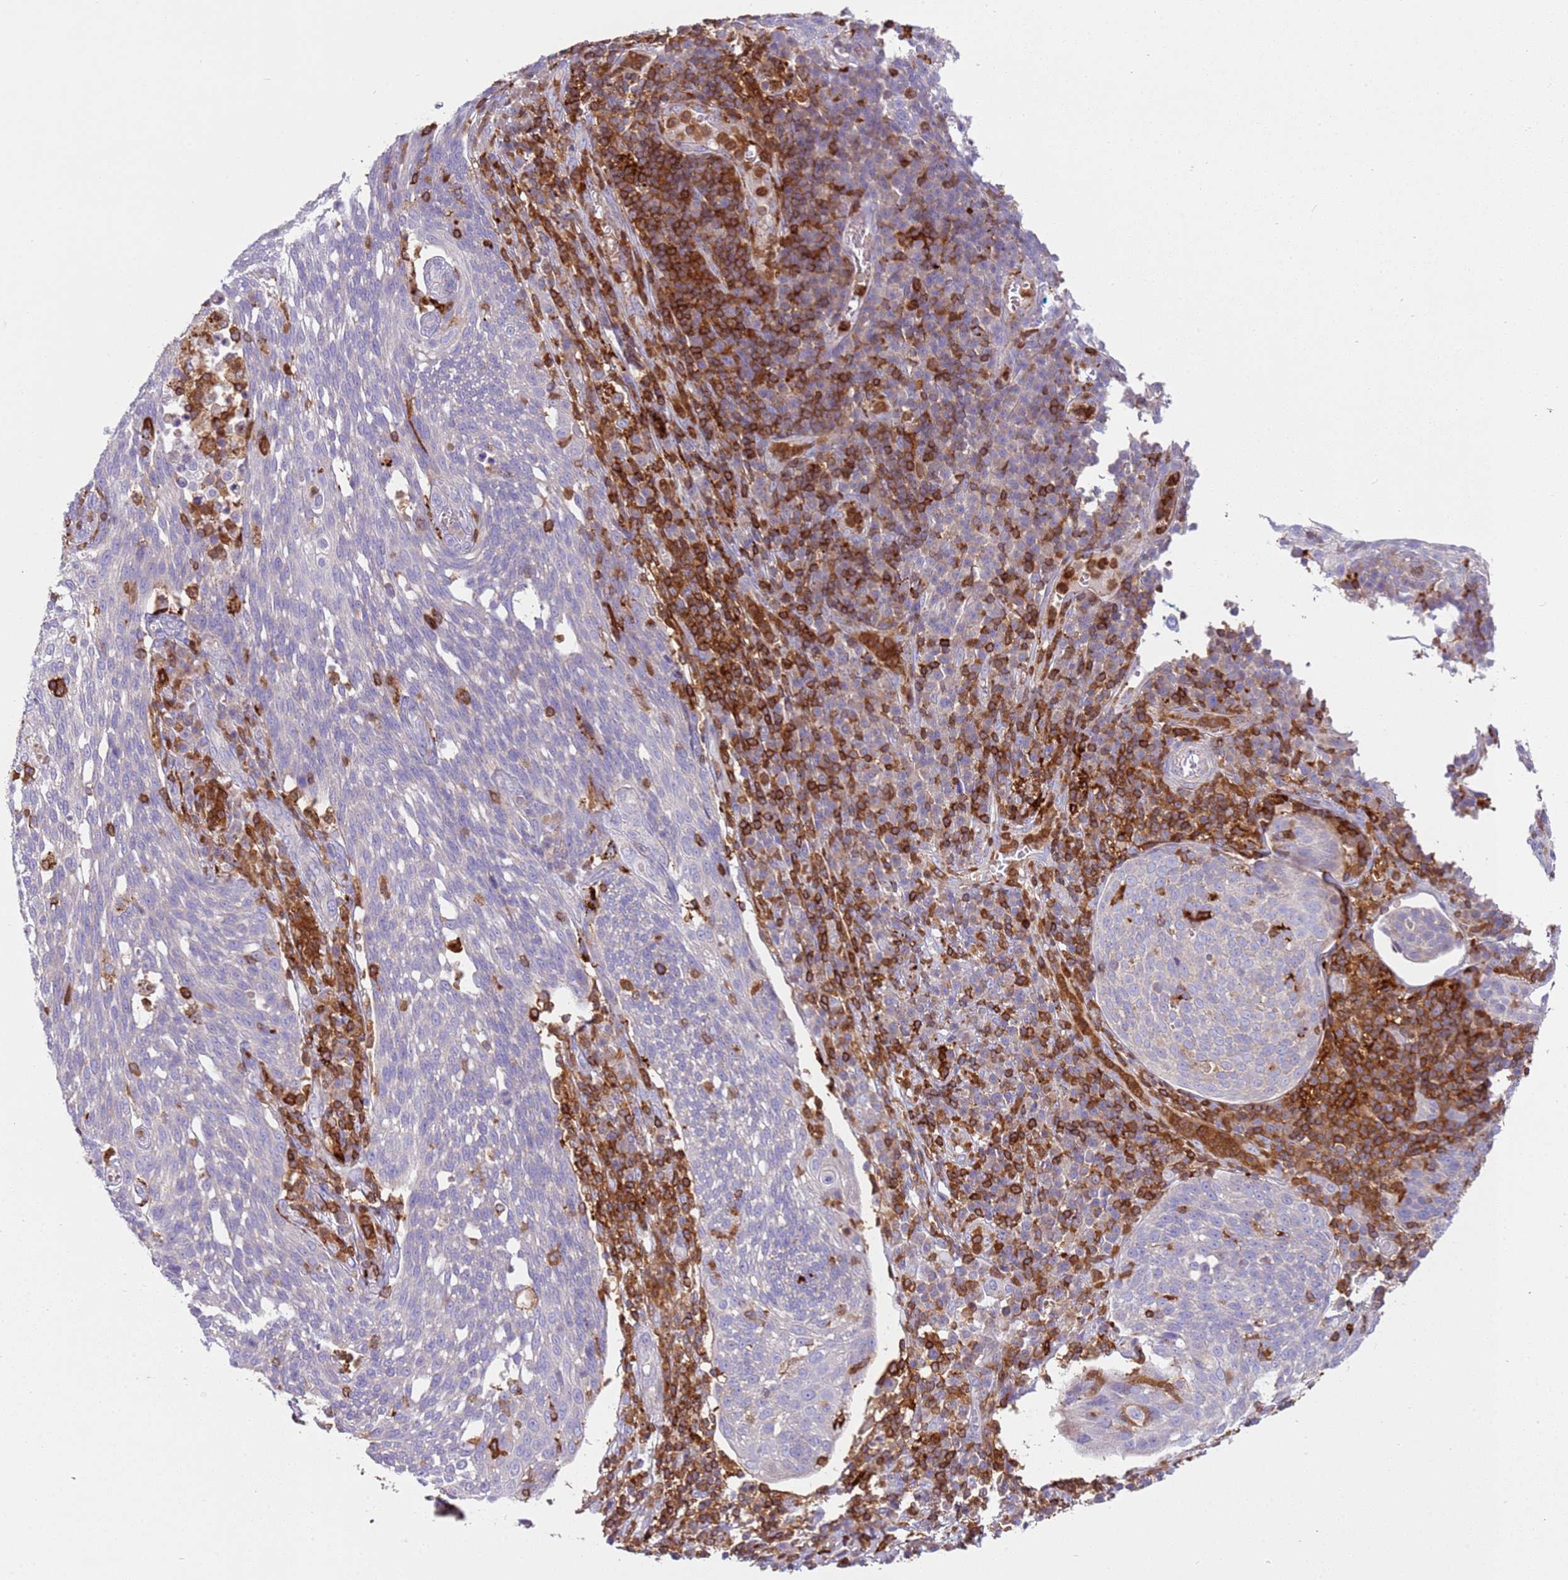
{"staining": {"intensity": "negative", "quantity": "none", "location": "none"}, "tissue": "cervical cancer", "cell_type": "Tumor cells", "image_type": "cancer", "snomed": [{"axis": "morphology", "description": "Squamous cell carcinoma, NOS"}, {"axis": "topography", "description": "Cervix"}], "caption": "Tumor cells are negative for protein expression in human squamous cell carcinoma (cervical).", "gene": "TTPAL", "patient": {"sex": "female", "age": 34}}